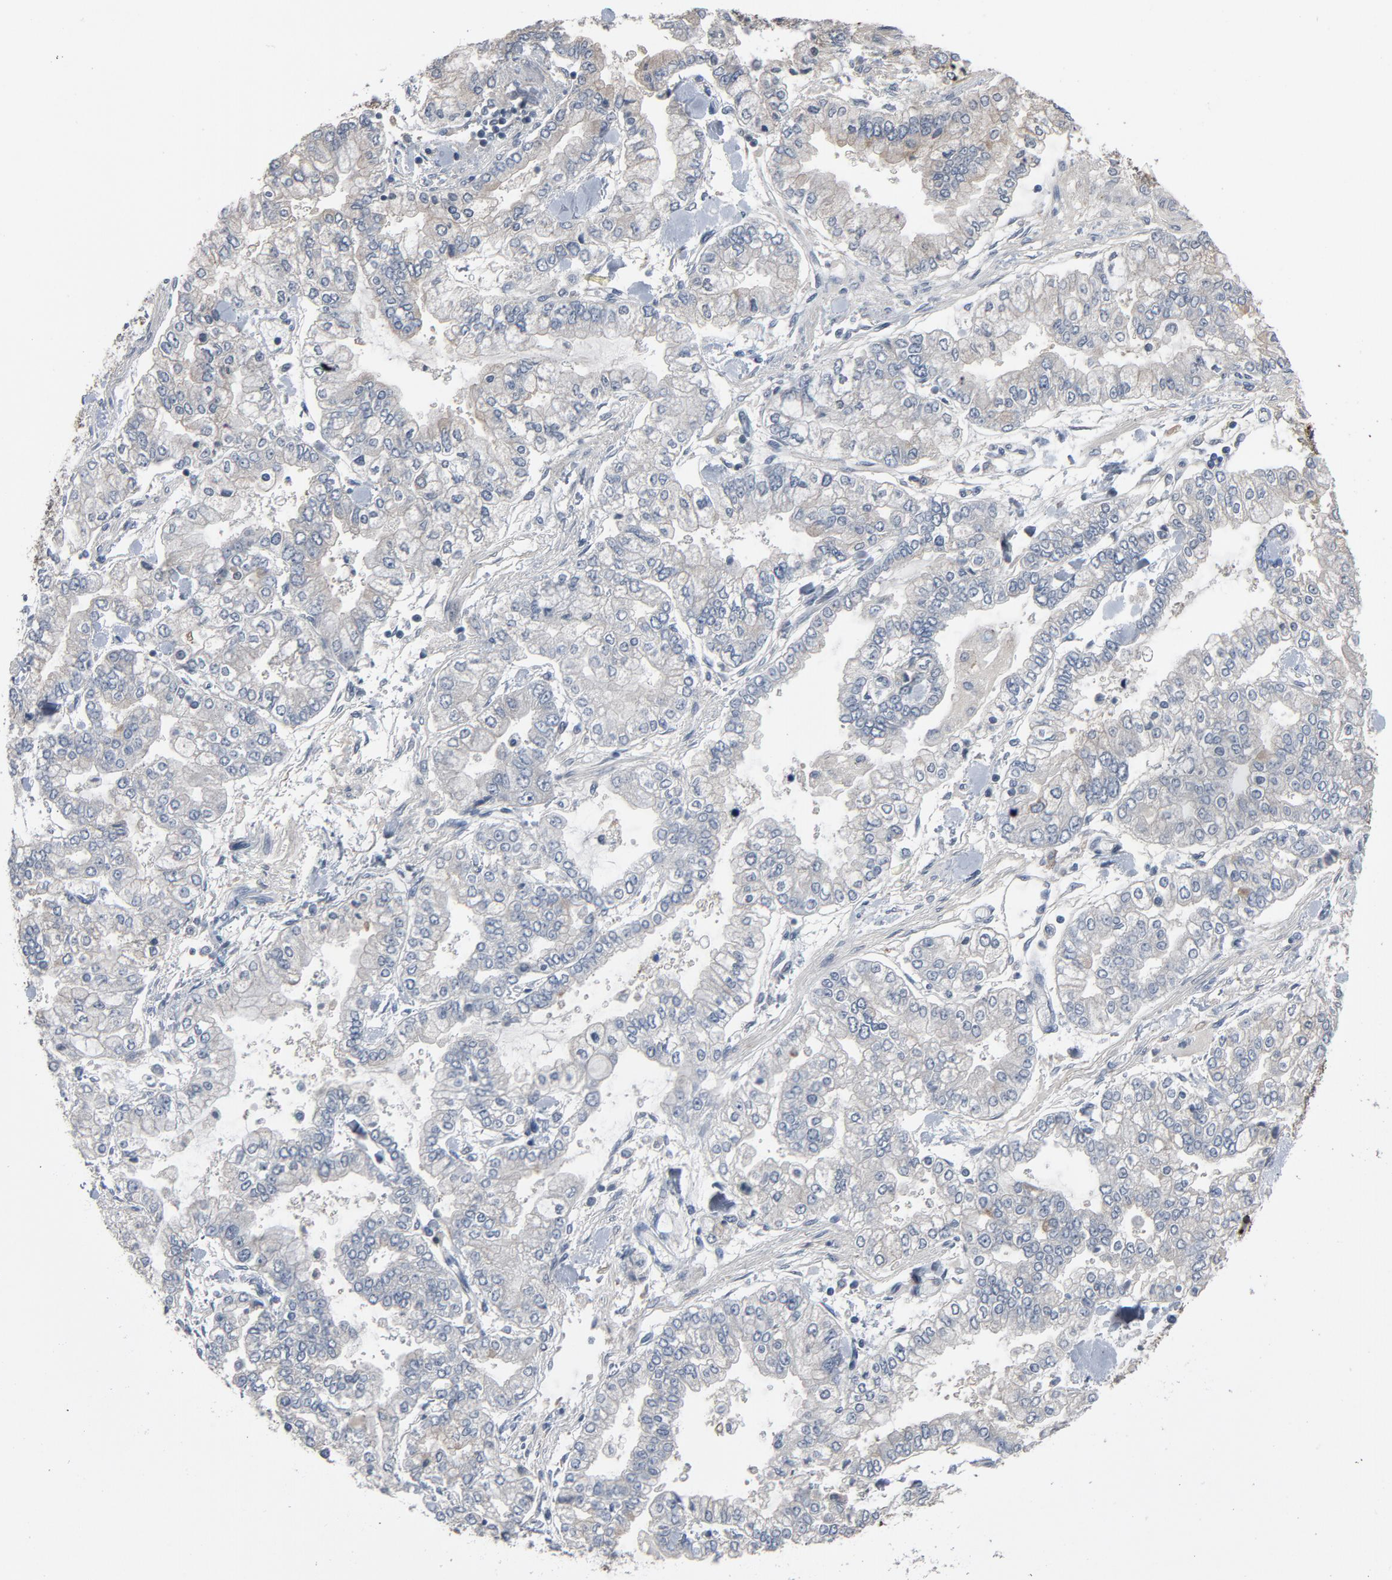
{"staining": {"intensity": "negative", "quantity": "none", "location": "none"}, "tissue": "stomach cancer", "cell_type": "Tumor cells", "image_type": "cancer", "snomed": [{"axis": "morphology", "description": "Normal tissue, NOS"}, {"axis": "morphology", "description": "Adenocarcinoma, NOS"}, {"axis": "topography", "description": "Stomach, upper"}, {"axis": "topography", "description": "Stomach"}], "caption": "Stomach cancer (adenocarcinoma) was stained to show a protein in brown. There is no significant positivity in tumor cells.", "gene": "PDZD4", "patient": {"sex": "male", "age": 76}}